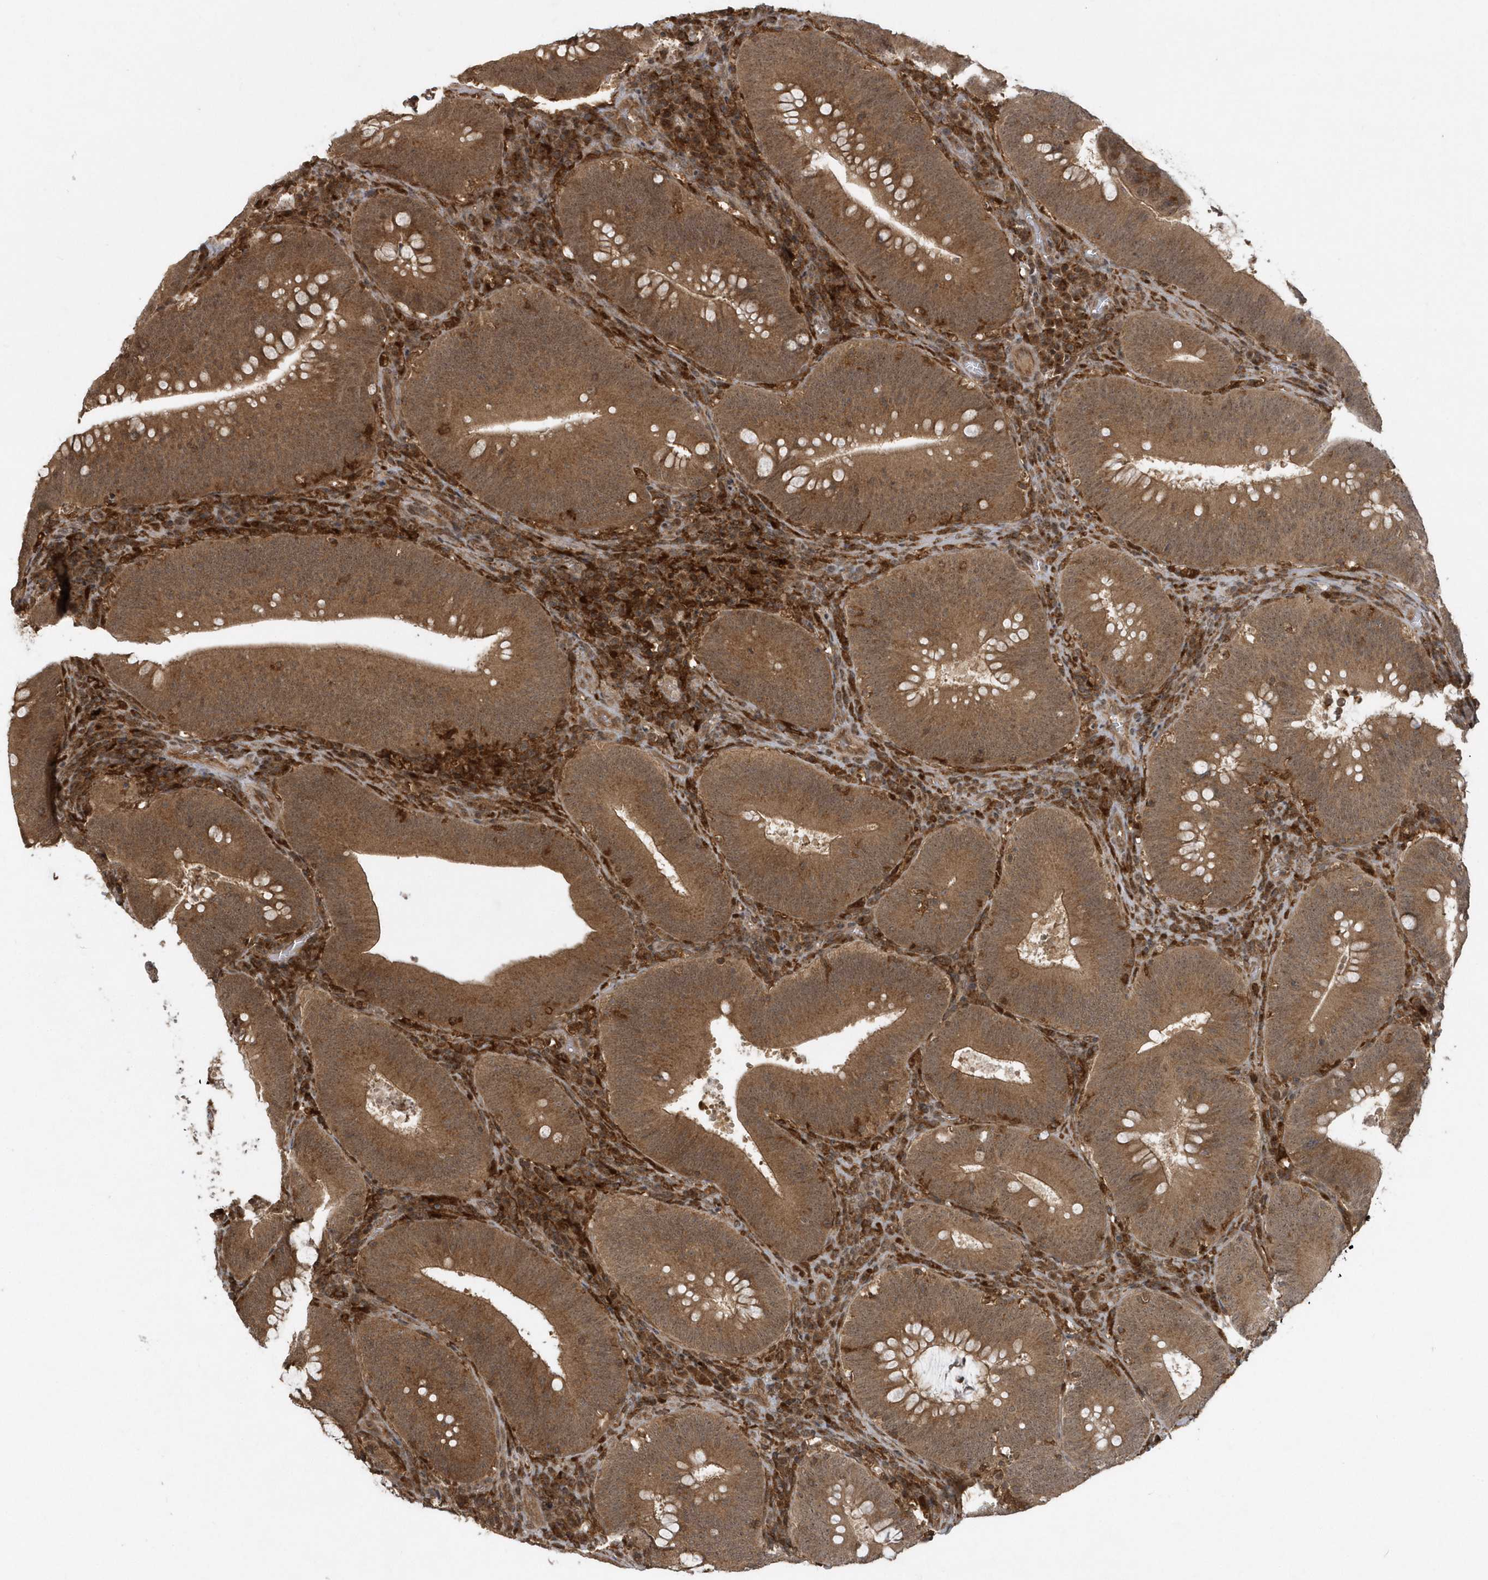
{"staining": {"intensity": "strong", "quantity": ">75%", "location": "cytoplasmic/membranous"}, "tissue": "colorectal cancer", "cell_type": "Tumor cells", "image_type": "cancer", "snomed": [{"axis": "morphology", "description": "Normal tissue, NOS"}, {"axis": "topography", "description": "Colon"}], "caption": "Colorectal cancer stained for a protein (brown) shows strong cytoplasmic/membranous positive expression in about >75% of tumor cells.", "gene": "LACC1", "patient": {"sex": "female", "age": 82}}